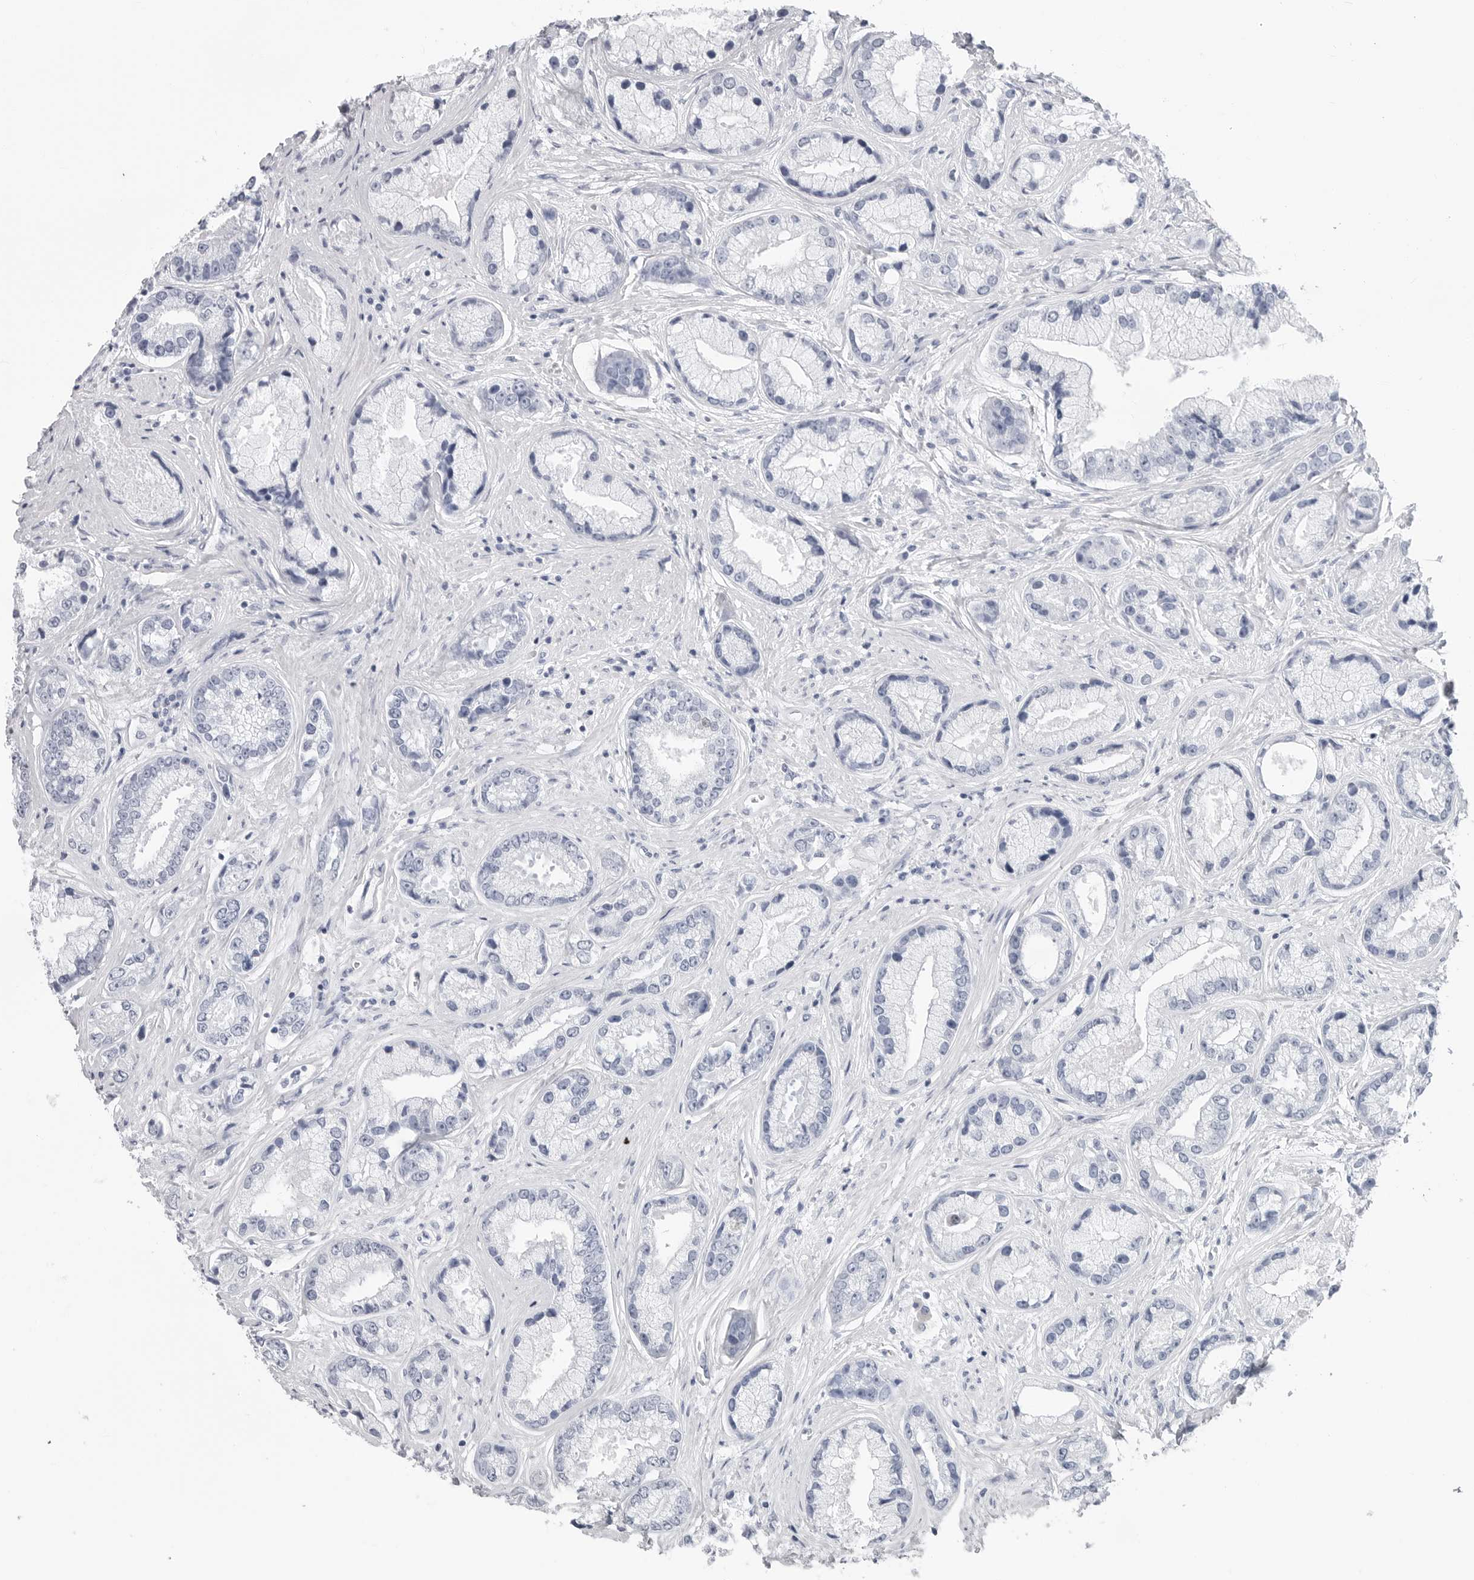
{"staining": {"intensity": "negative", "quantity": "none", "location": "none"}, "tissue": "prostate cancer", "cell_type": "Tumor cells", "image_type": "cancer", "snomed": [{"axis": "morphology", "description": "Adenocarcinoma, High grade"}, {"axis": "topography", "description": "Prostate"}], "caption": "Tumor cells are negative for protein expression in human prostate cancer (high-grade adenocarcinoma).", "gene": "CSH1", "patient": {"sex": "male", "age": 61}}